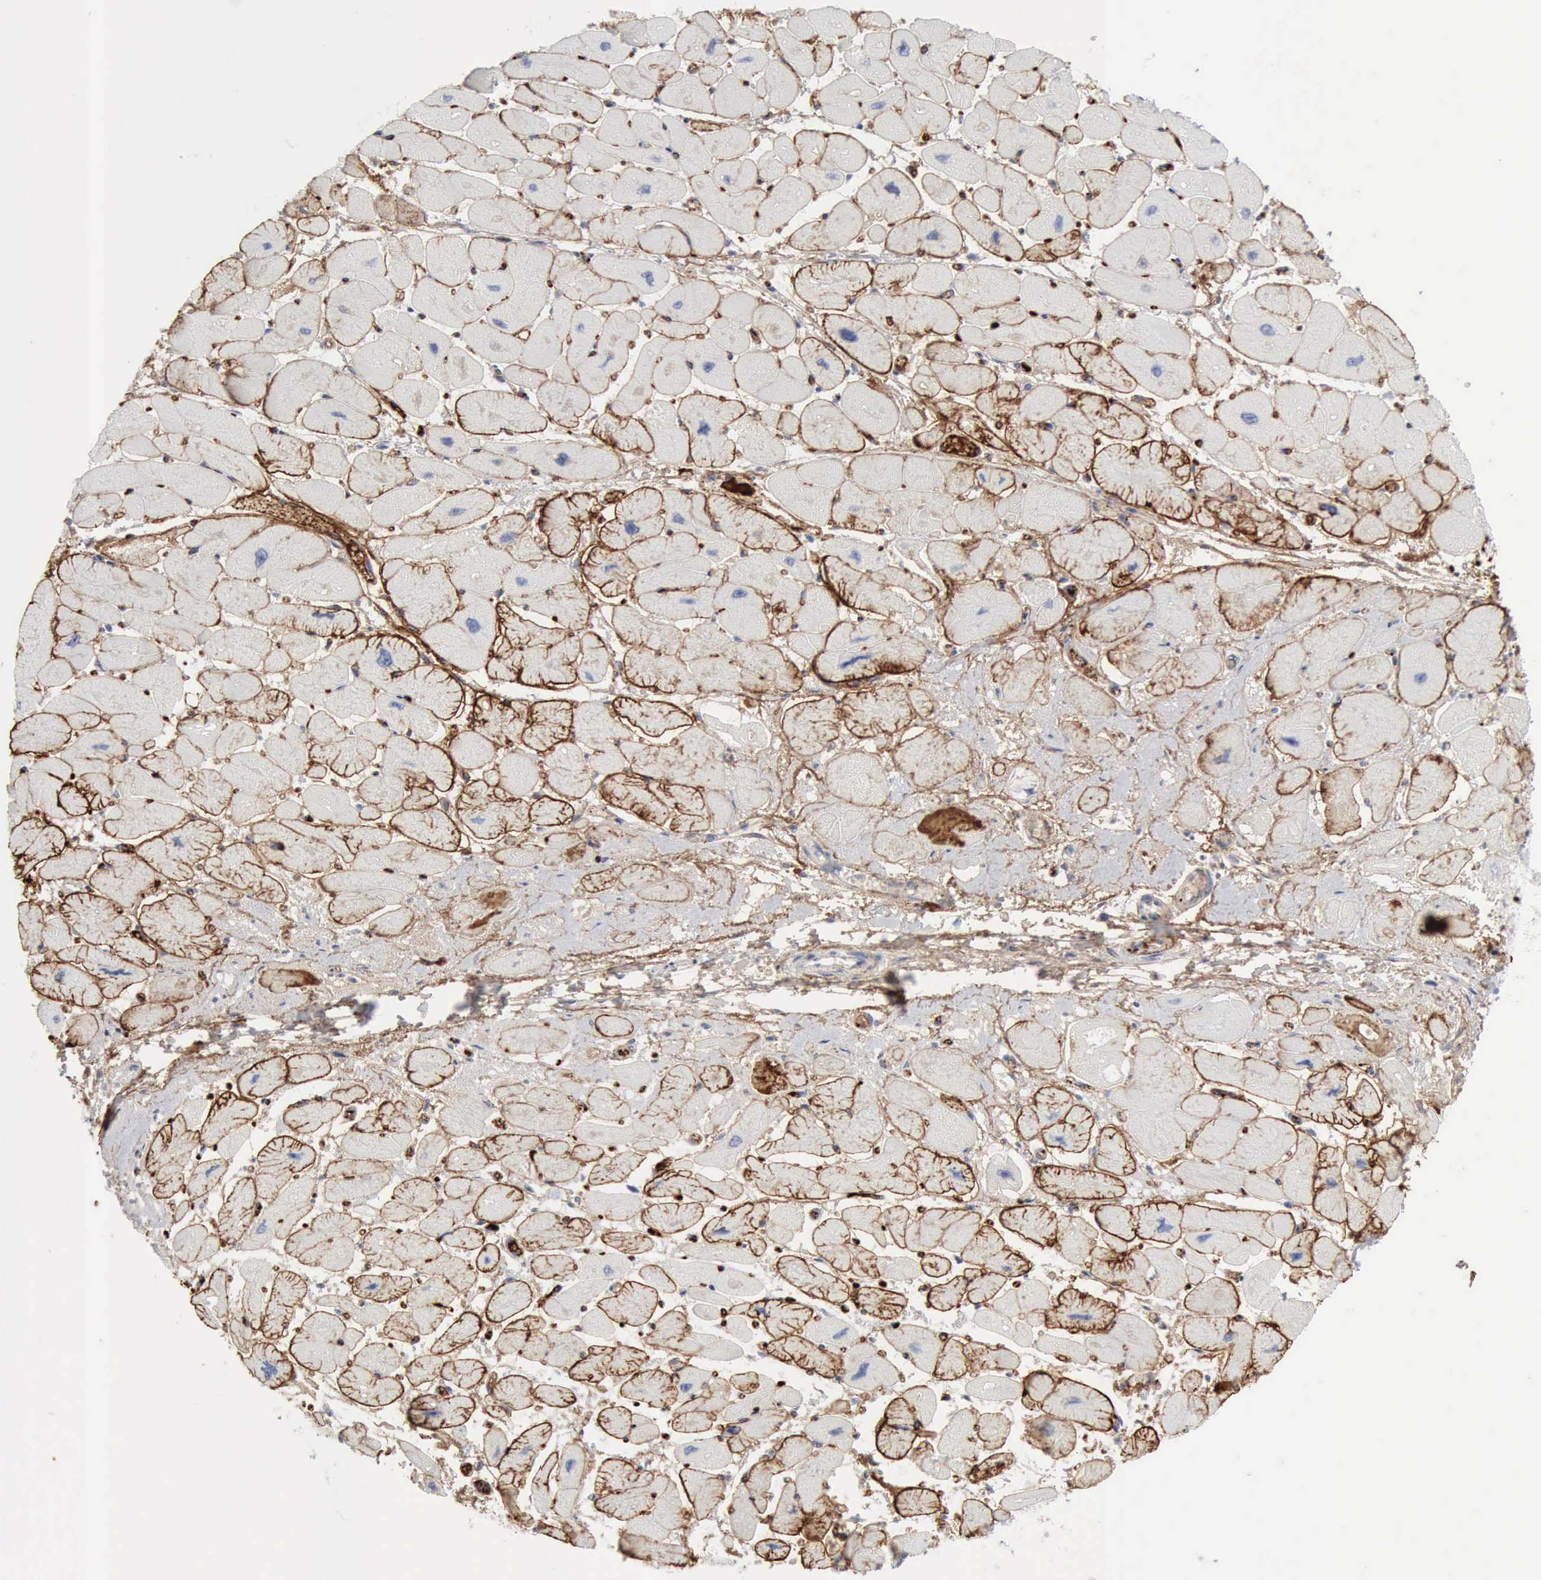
{"staining": {"intensity": "strong", "quantity": "25%-75%", "location": "cytoplasmic/membranous"}, "tissue": "heart muscle", "cell_type": "Cardiomyocytes", "image_type": "normal", "snomed": [{"axis": "morphology", "description": "Normal tissue, NOS"}, {"axis": "topography", "description": "Heart"}], "caption": "A micrograph of heart muscle stained for a protein shows strong cytoplasmic/membranous brown staining in cardiomyocytes. Using DAB (3,3'-diaminobenzidine) (brown) and hematoxylin (blue) stains, captured at high magnification using brightfield microscopy.", "gene": "C4BPA", "patient": {"sex": "female", "age": 54}}